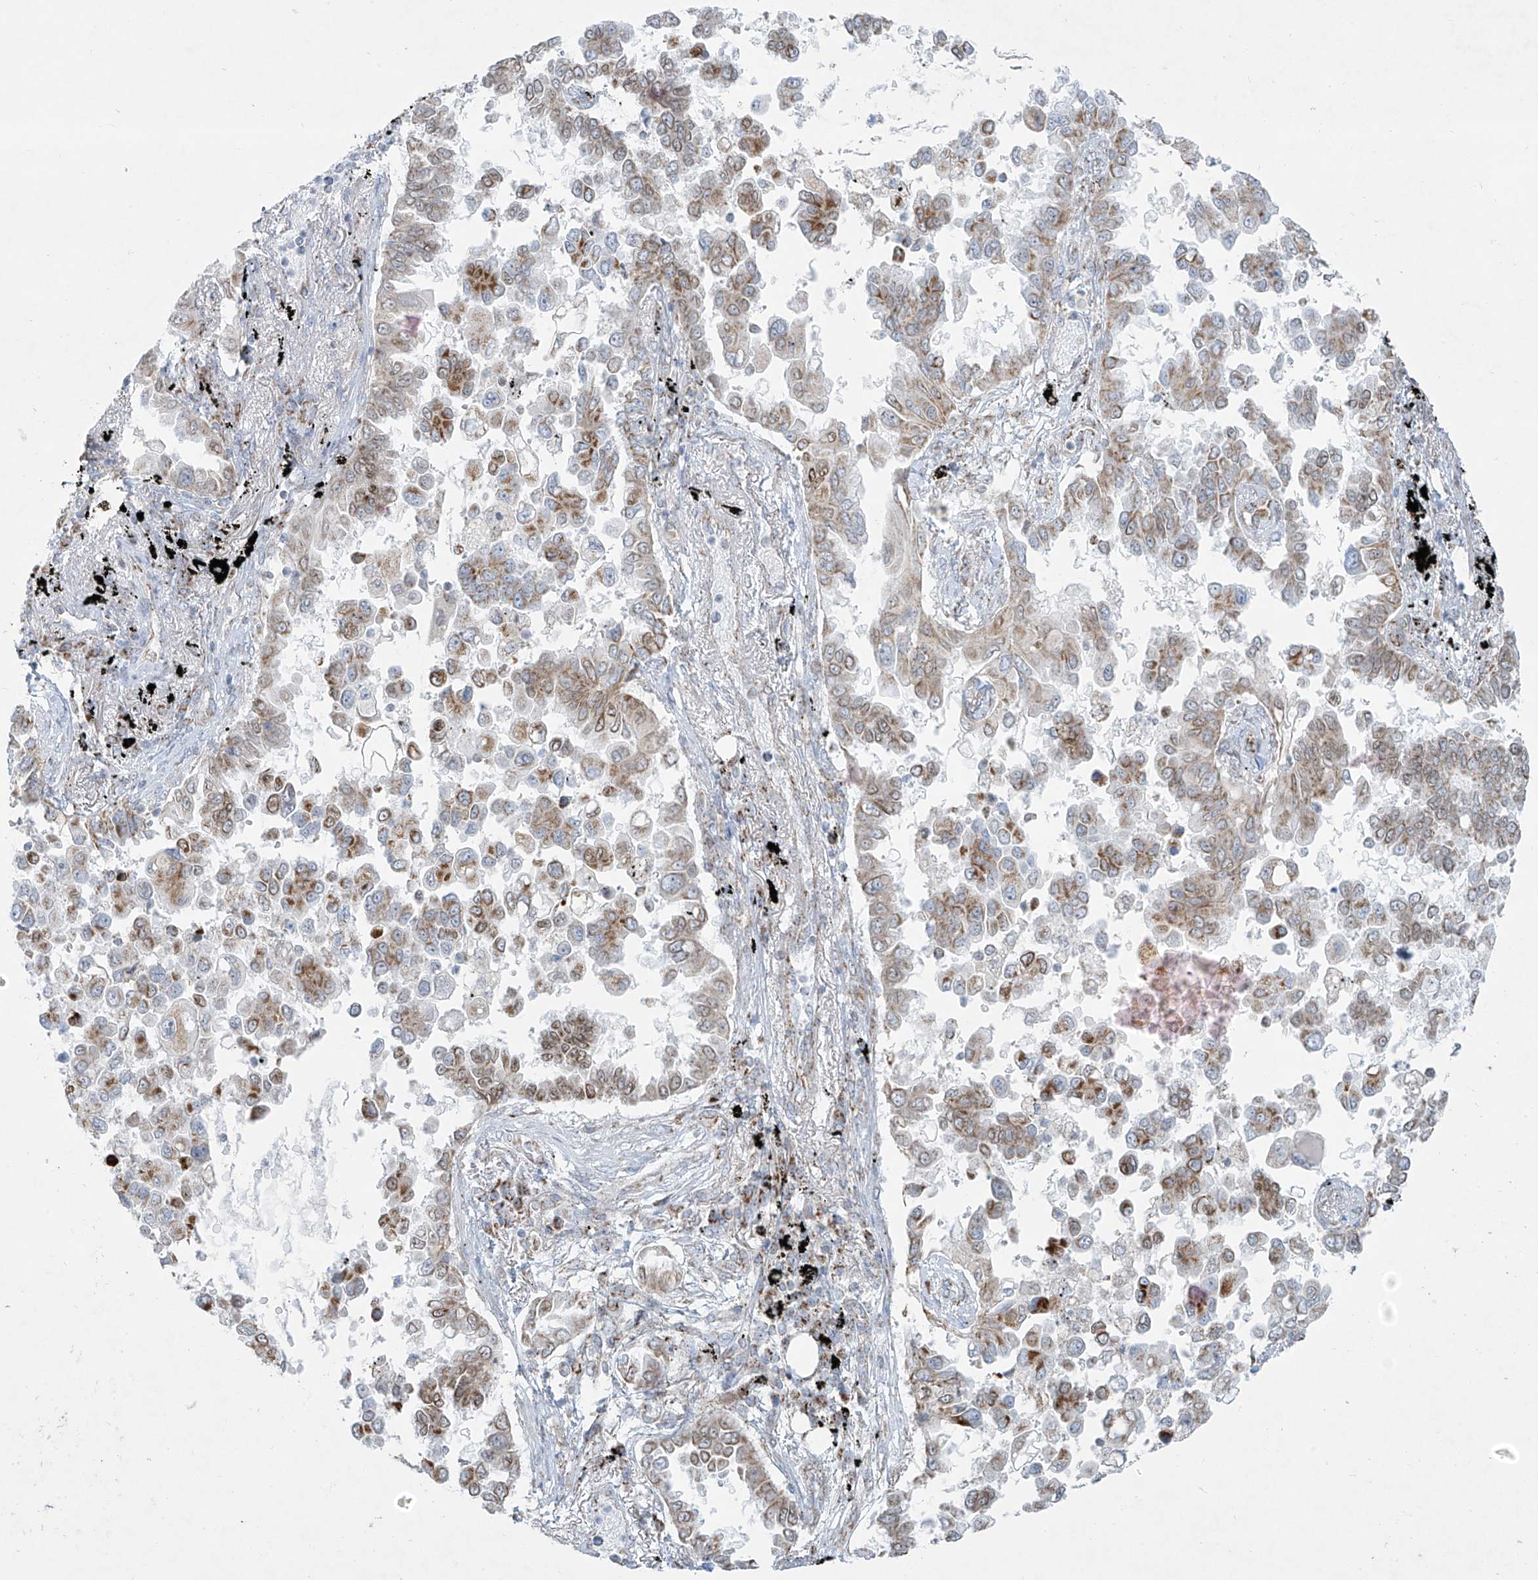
{"staining": {"intensity": "moderate", "quantity": "25%-75%", "location": "cytoplasmic/membranous"}, "tissue": "lung cancer", "cell_type": "Tumor cells", "image_type": "cancer", "snomed": [{"axis": "morphology", "description": "Adenocarcinoma, NOS"}, {"axis": "topography", "description": "Lung"}], "caption": "Moderate cytoplasmic/membranous expression is present in approximately 25%-75% of tumor cells in lung cancer (adenocarcinoma).", "gene": "SMDT1", "patient": {"sex": "female", "age": 67}}